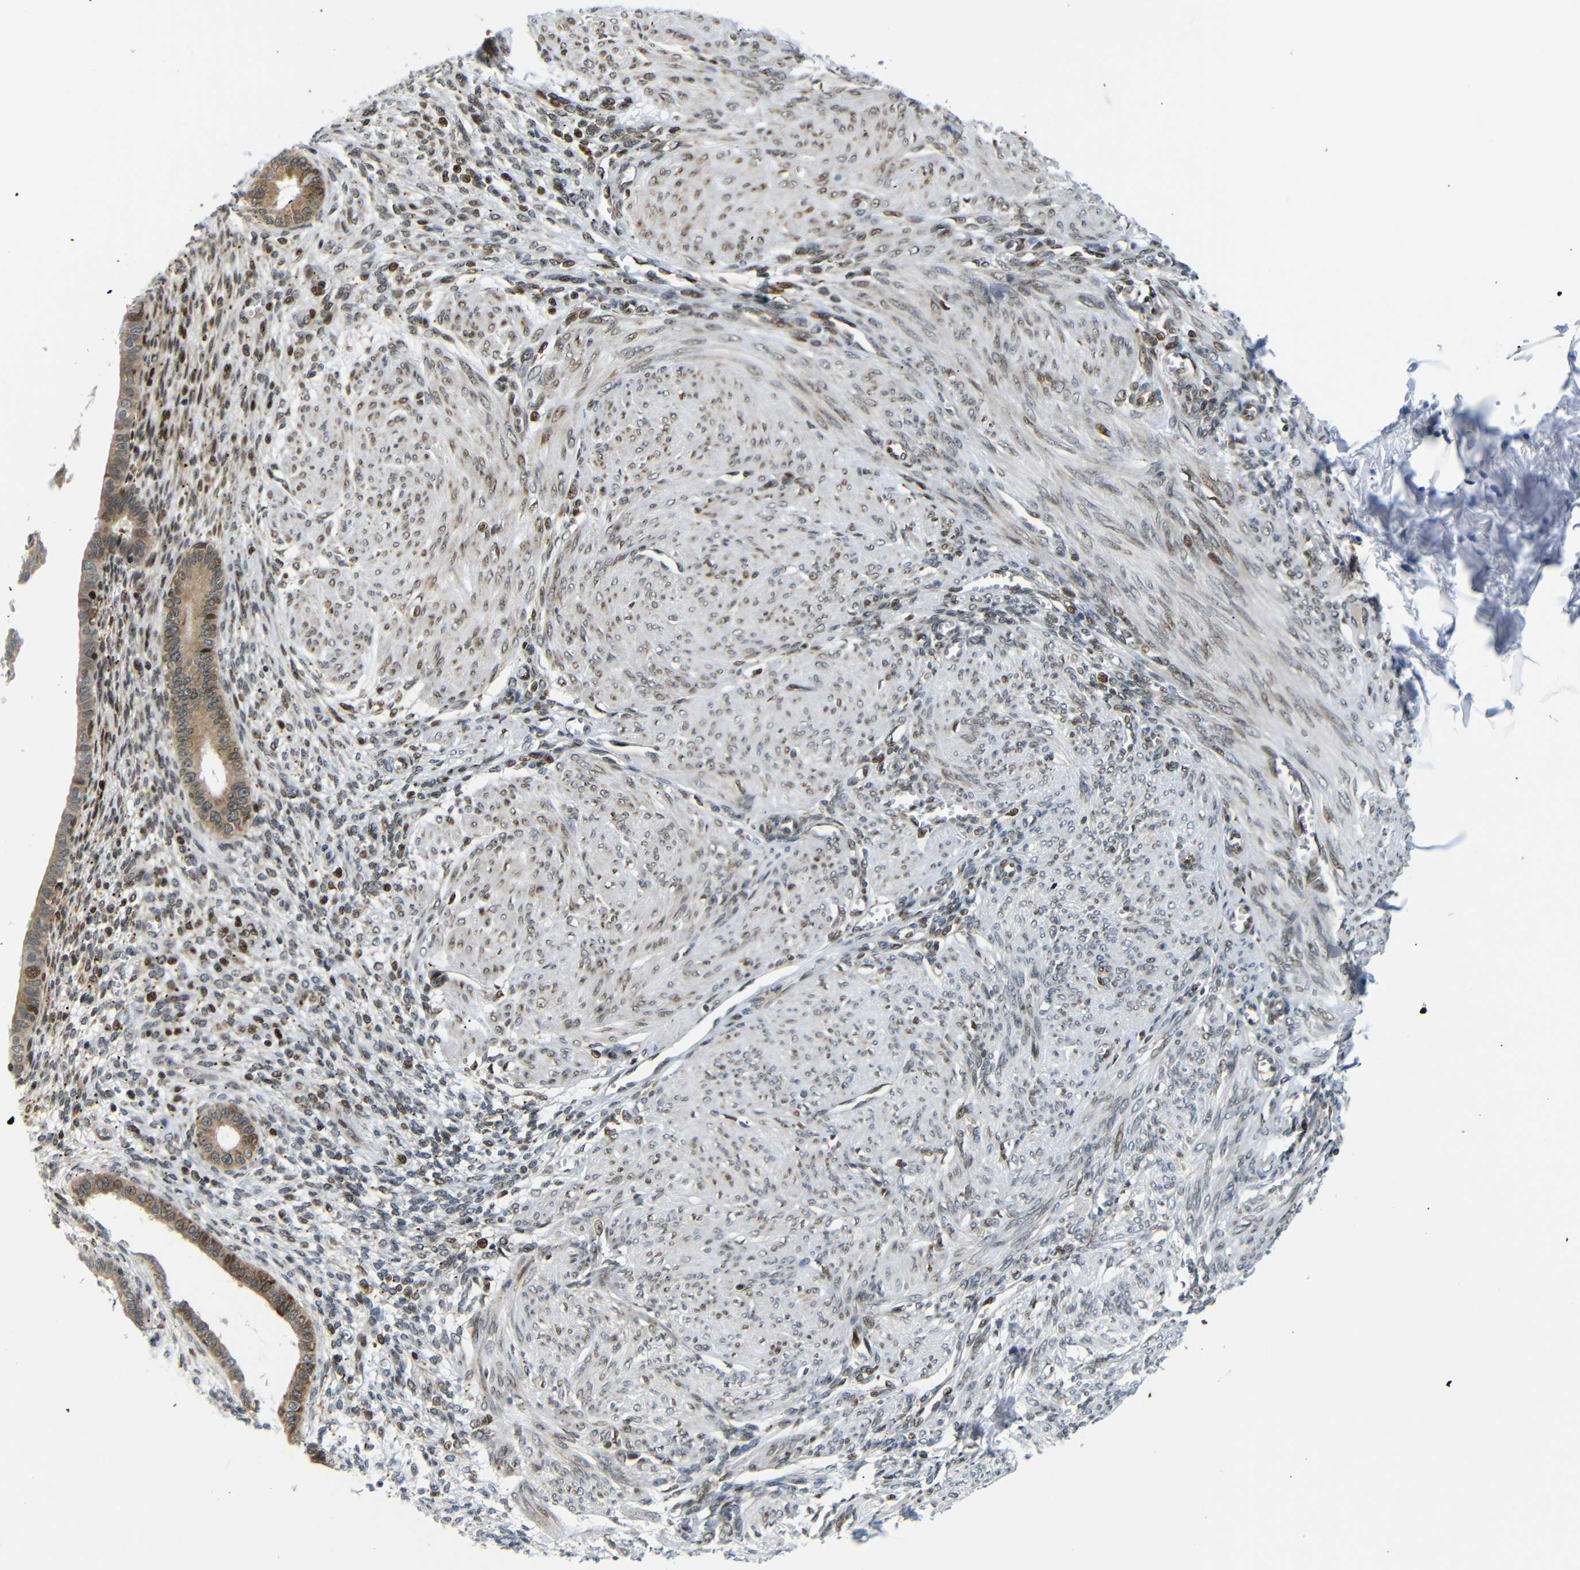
{"staining": {"intensity": "moderate", "quantity": "25%-75%", "location": "nuclear"}, "tissue": "endometrium", "cell_type": "Cells in endometrial stroma", "image_type": "normal", "snomed": [{"axis": "morphology", "description": "Normal tissue, NOS"}, {"axis": "topography", "description": "Endometrium"}], "caption": "The micrograph exhibits staining of normal endometrium, revealing moderate nuclear protein staining (brown color) within cells in endometrial stroma. The staining is performed using DAB brown chromogen to label protein expression. The nuclei are counter-stained blue using hematoxylin.", "gene": "SPCS2", "patient": {"sex": "female", "age": 72}}